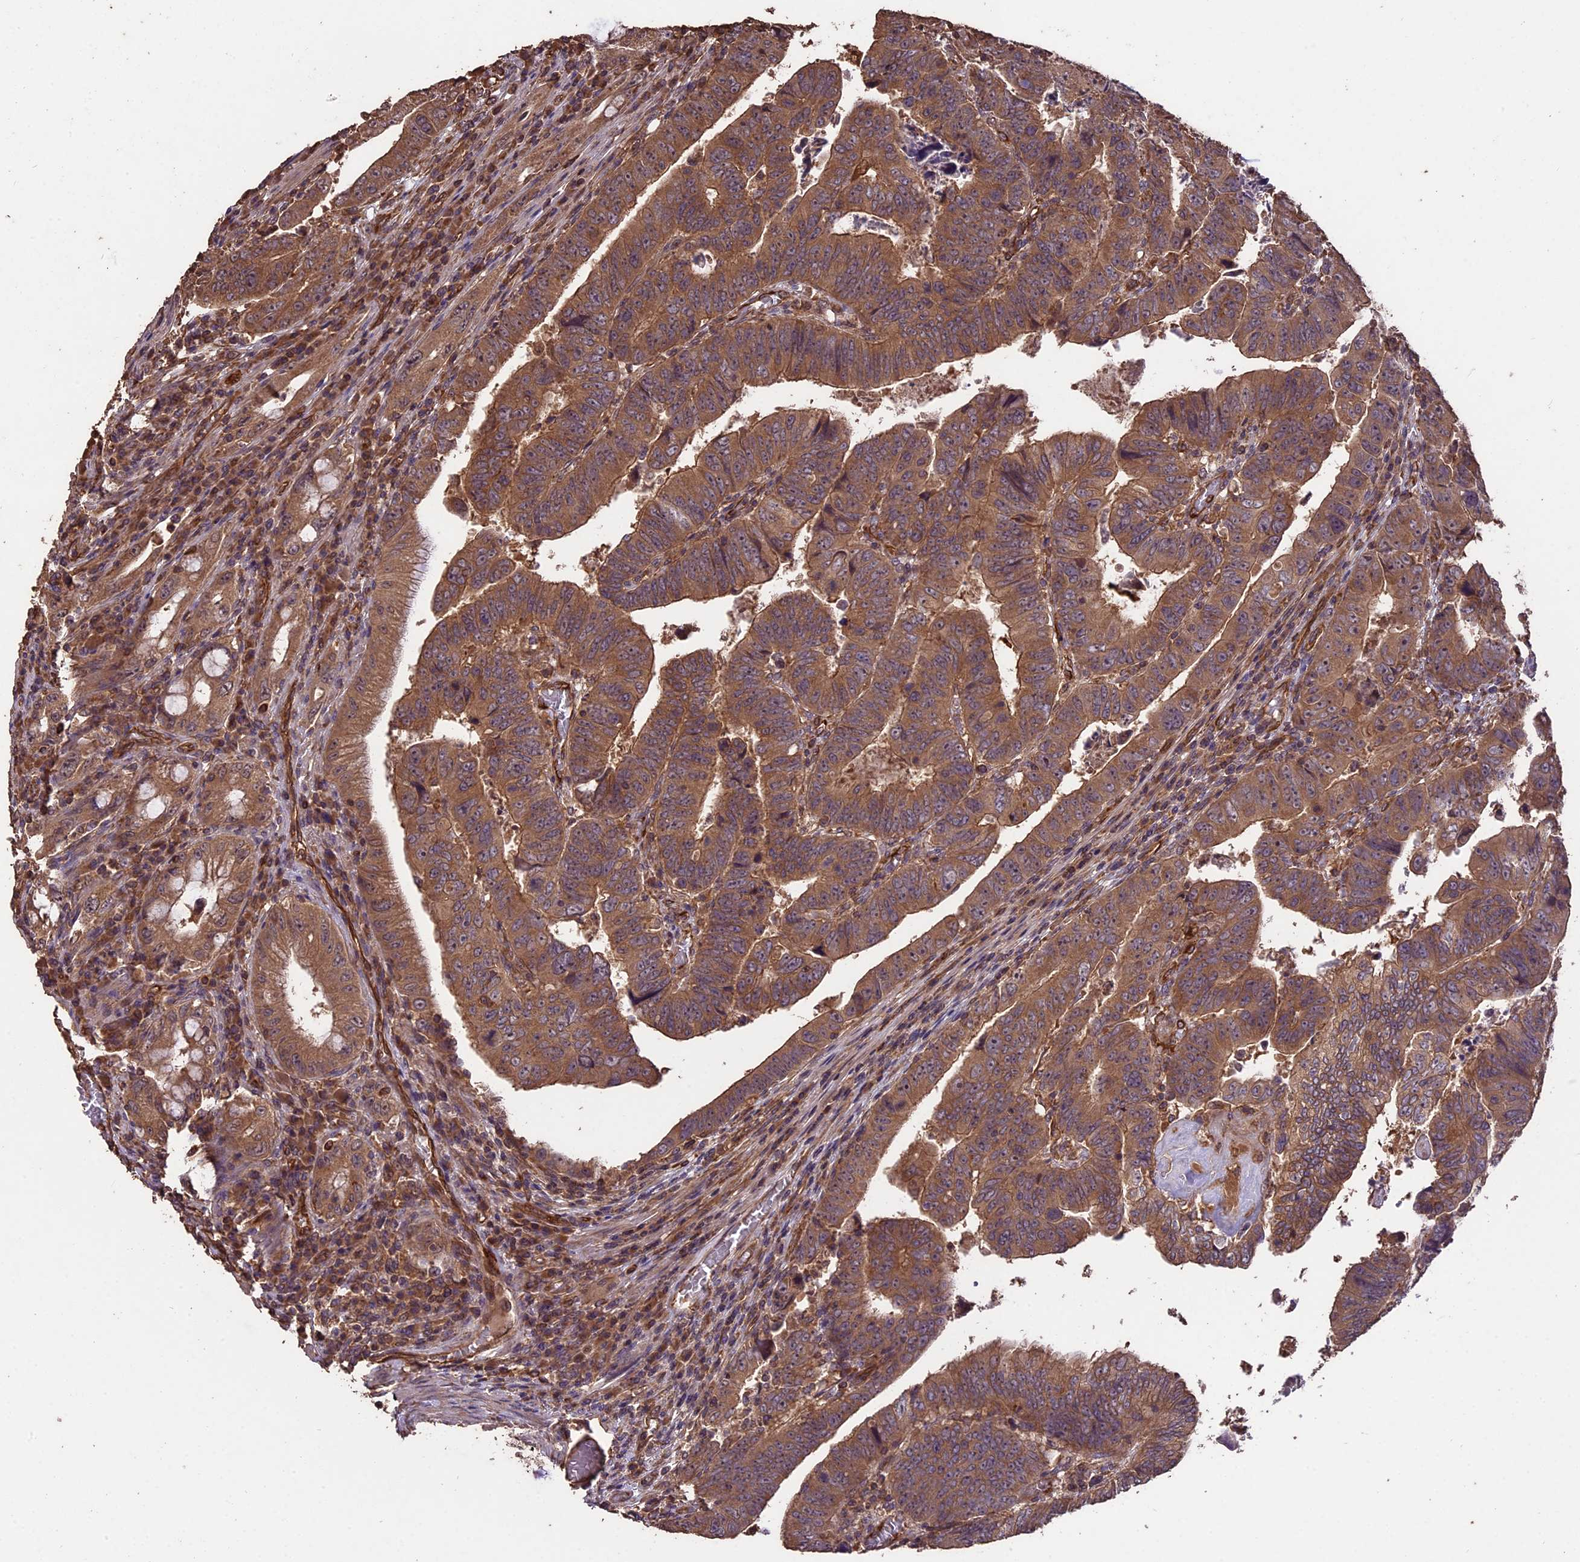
{"staining": {"intensity": "moderate", "quantity": ">75%", "location": "cytoplasmic/membranous"}, "tissue": "colorectal cancer", "cell_type": "Tumor cells", "image_type": "cancer", "snomed": [{"axis": "morphology", "description": "Normal tissue, NOS"}, {"axis": "morphology", "description": "Adenocarcinoma, NOS"}, {"axis": "topography", "description": "Rectum"}], "caption": "Immunohistochemistry photomicrograph of neoplastic tissue: colorectal cancer stained using IHC shows medium levels of moderate protein expression localized specifically in the cytoplasmic/membranous of tumor cells, appearing as a cytoplasmic/membranous brown color.", "gene": "TTLL10", "patient": {"sex": "female", "age": 65}}